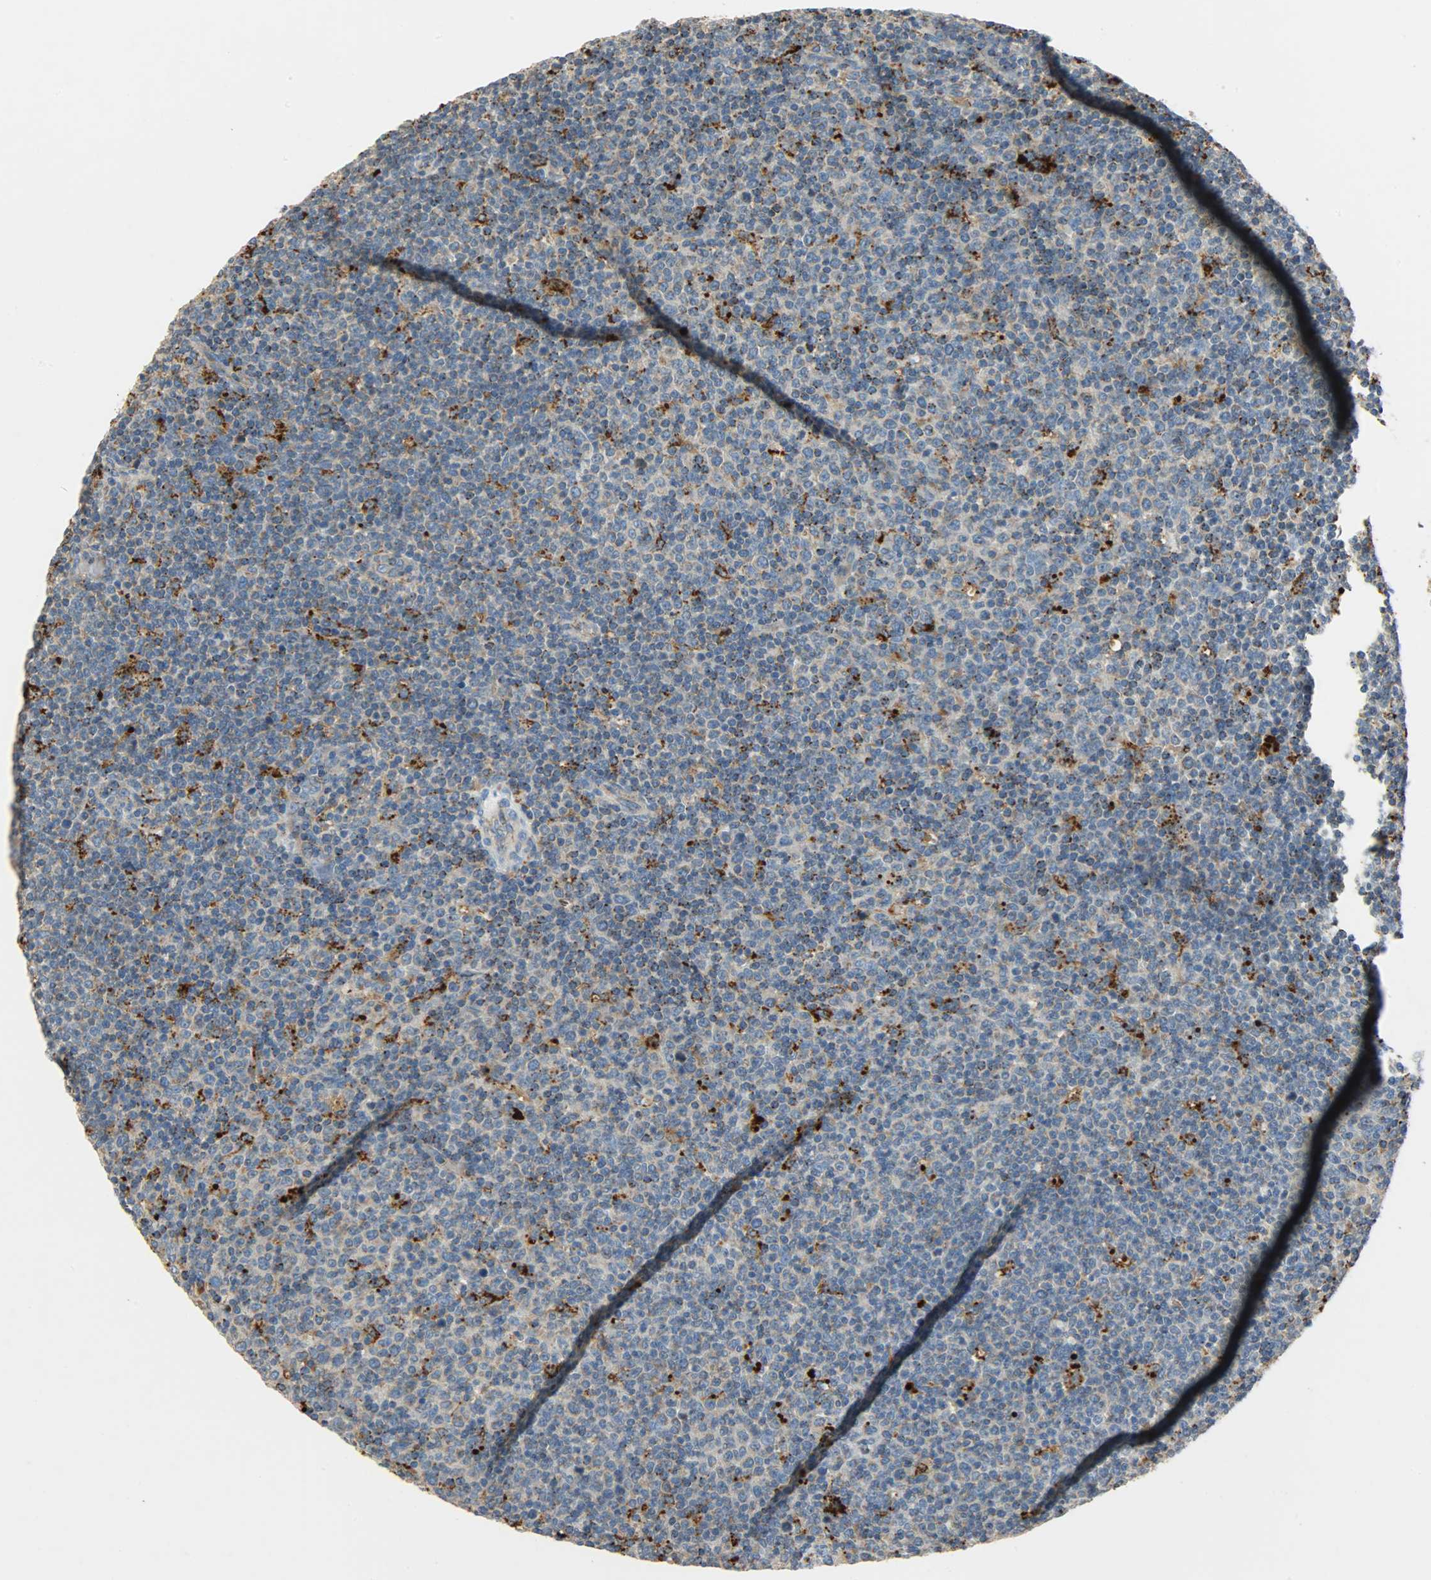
{"staining": {"intensity": "moderate", "quantity": ">75%", "location": "cytoplasmic/membranous"}, "tissue": "lymphoma", "cell_type": "Tumor cells", "image_type": "cancer", "snomed": [{"axis": "morphology", "description": "Malignant lymphoma, non-Hodgkin's type, Low grade"}, {"axis": "topography", "description": "Lymph node"}], "caption": "This photomicrograph reveals immunohistochemistry (IHC) staining of human lymphoma, with medium moderate cytoplasmic/membranous positivity in about >75% of tumor cells.", "gene": "ASAH1", "patient": {"sex": "male", "age": 70}}